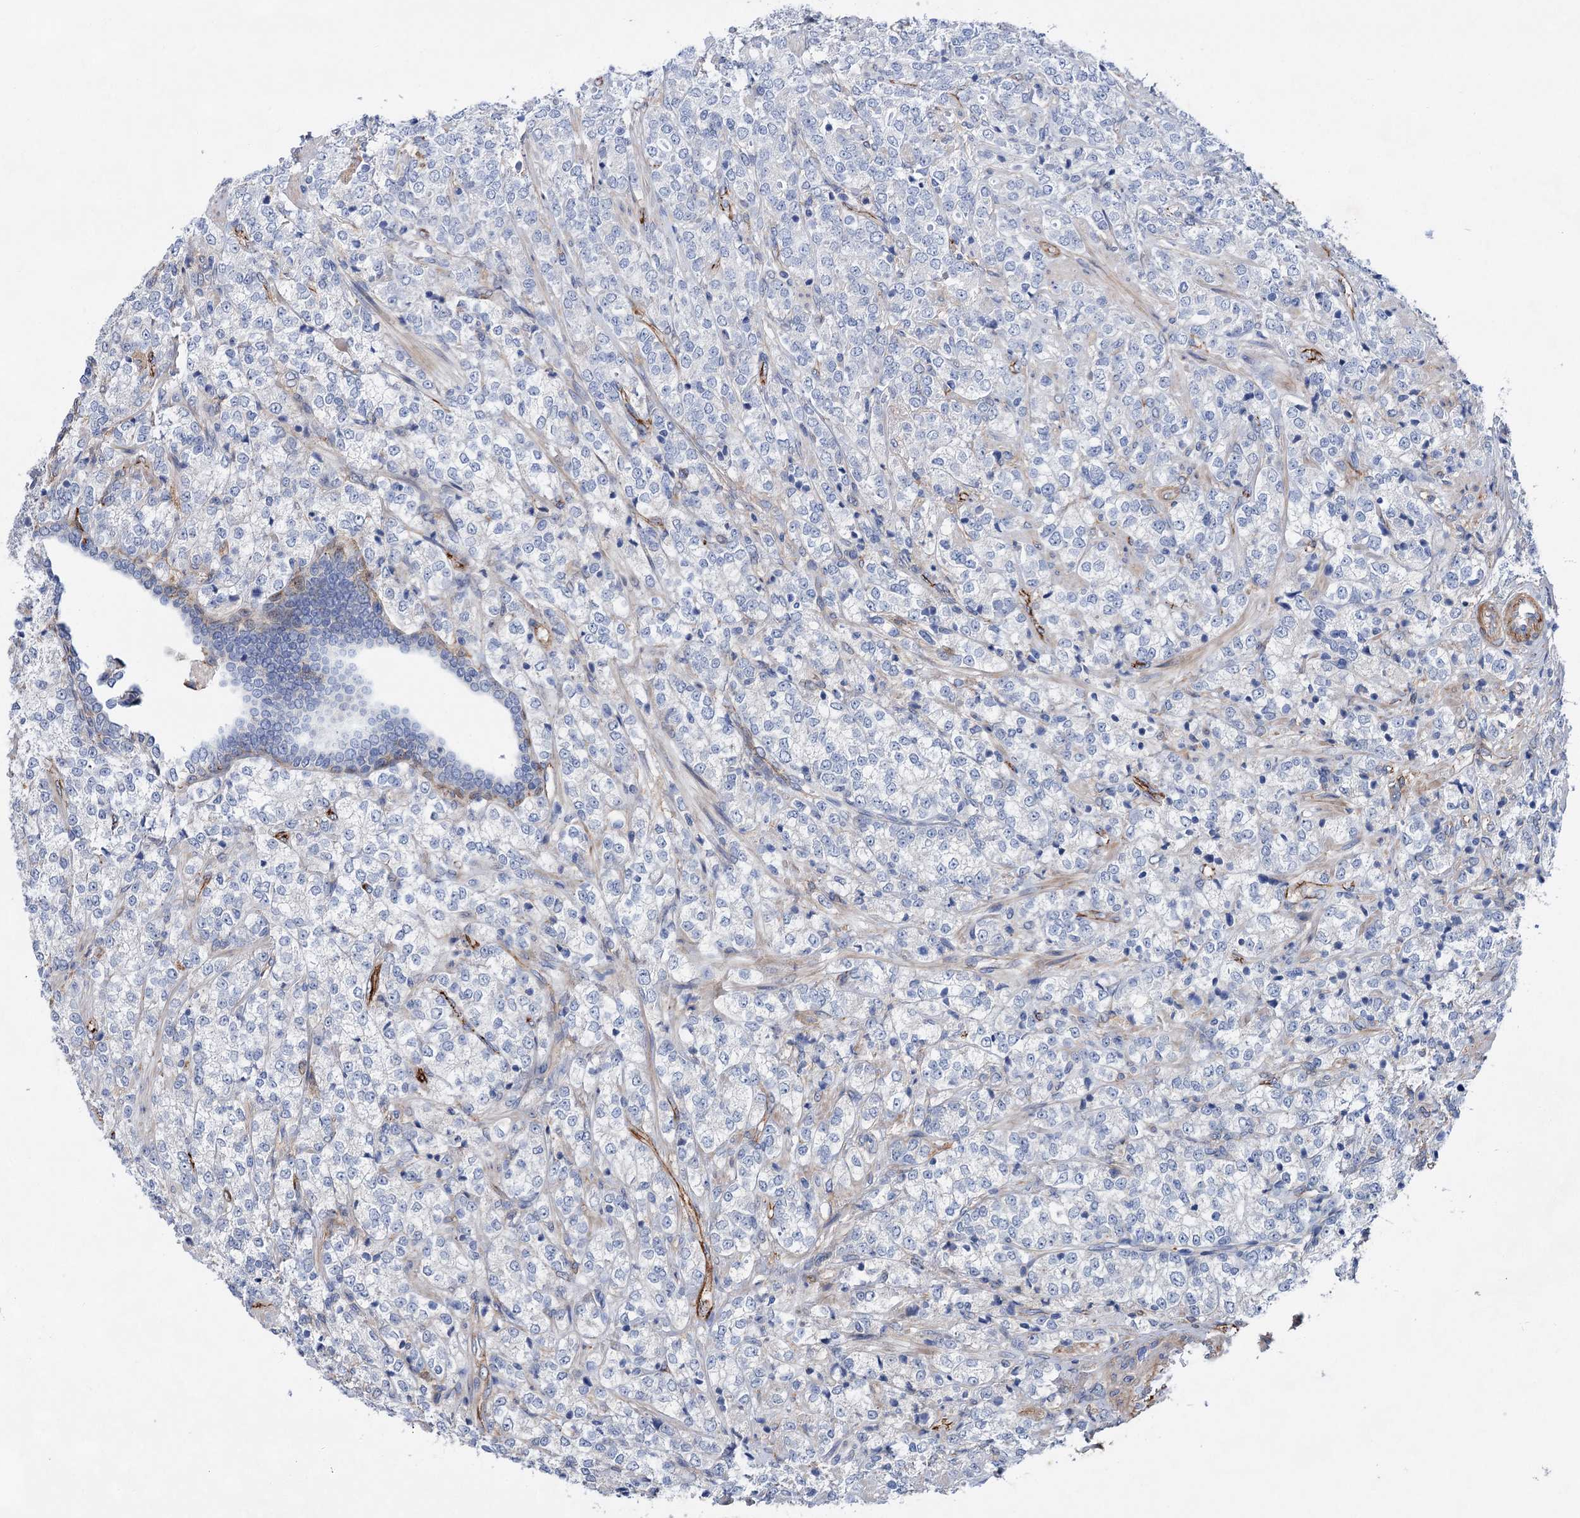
{"staining": {"intensity": "negative", "quantity": "none", "location": "none"}, "tissue": "prostate cancer", "cell_type": "Tumor cells", "image_type": "cancer", "snomed": [{"axis": "morphology", "description": "Adenocarcinoma, High grade"}, {"axis": "topography", "description": "Prostate"}], "caption": "Prostate cancer (adenocarcinoma (high-grade)) was stained to show a protein in brown. There is no significant positivity in tumor cells.", "gene": "TMTC3", "patient": {"sex": "male", "age": 69}}